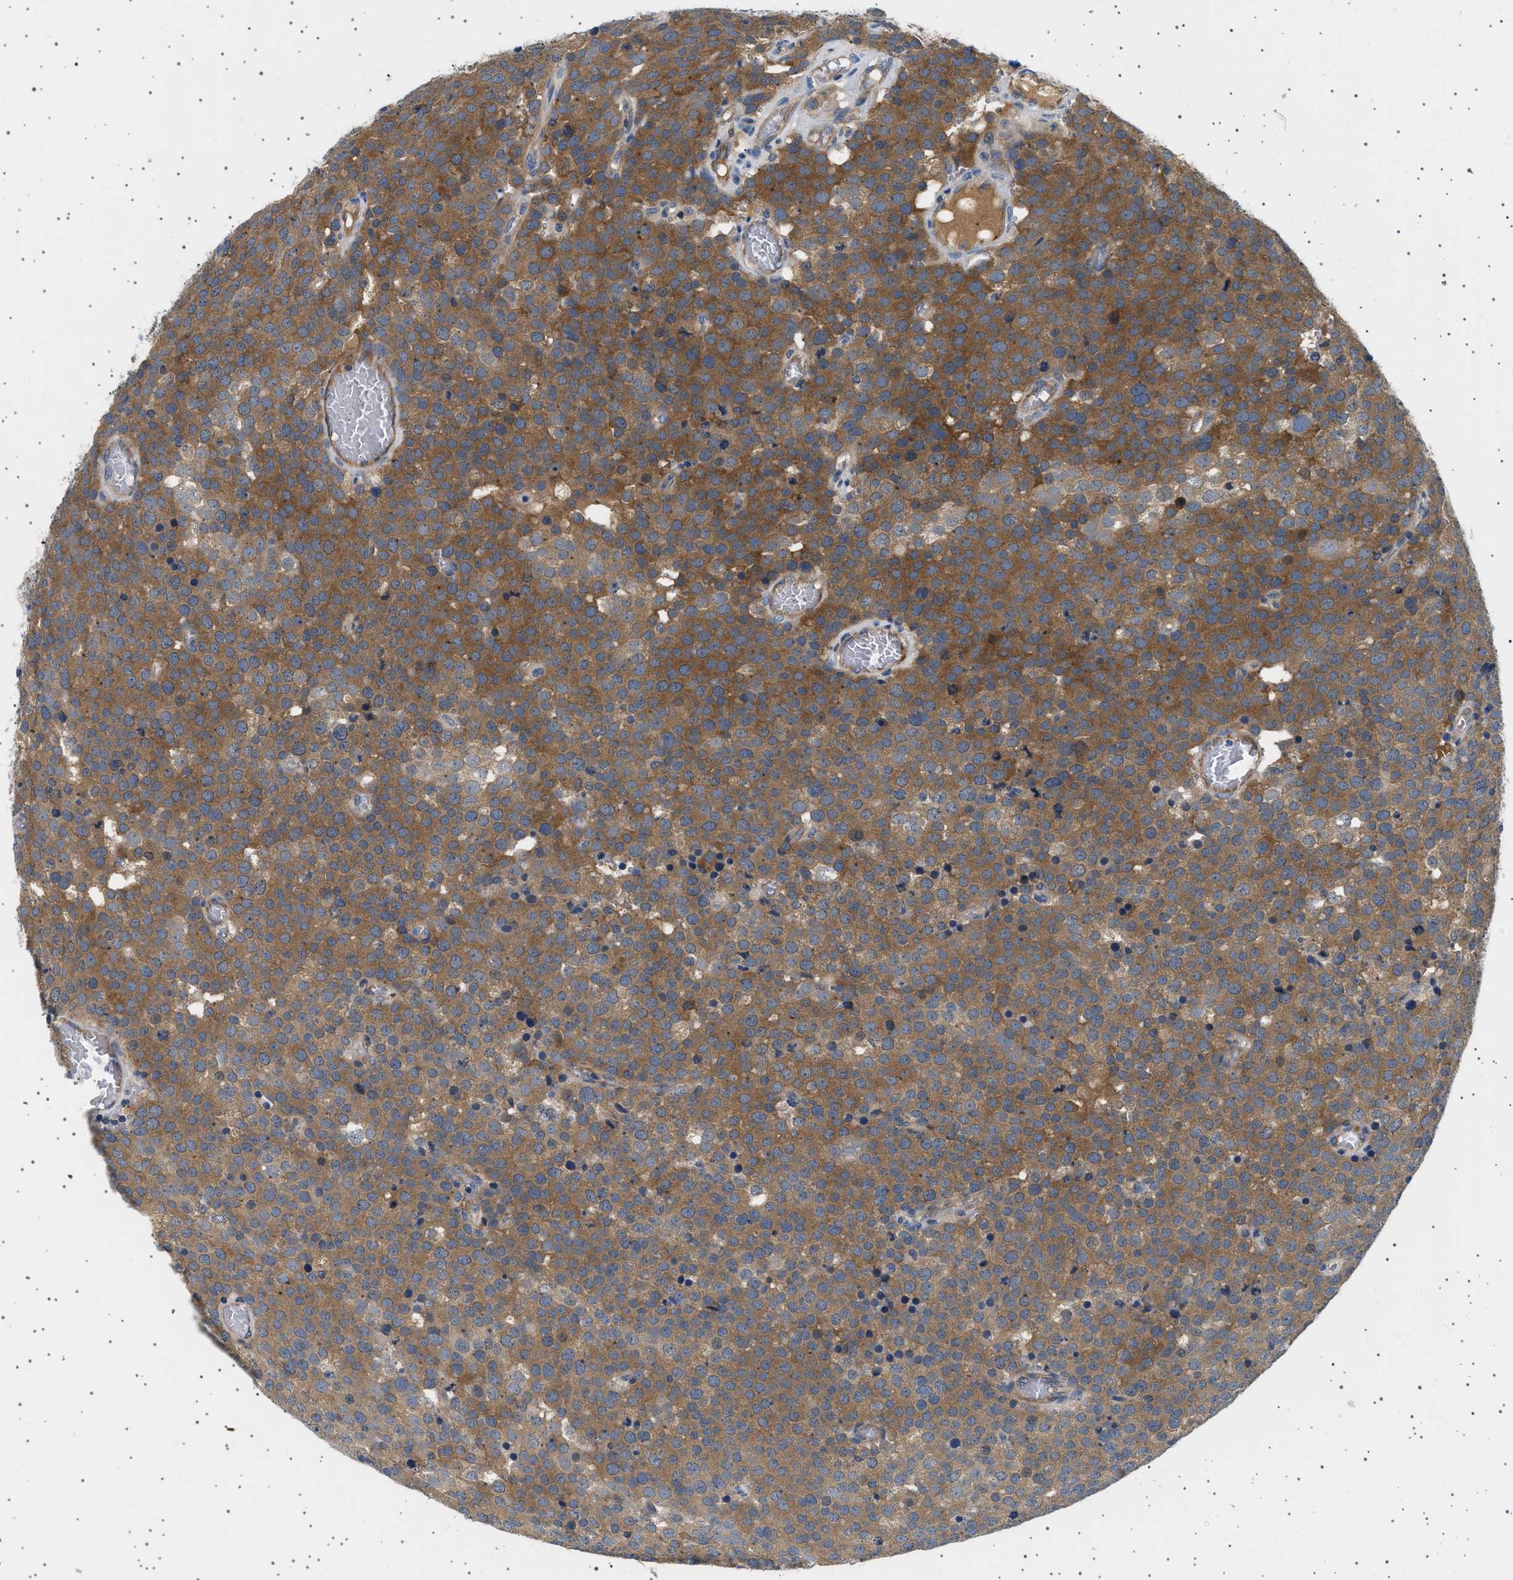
{"staining": {"intensity": "strong", "quantity": ">75%", "location": "cytoplasmic/membranous"}, "tissue": "testis cancer", "cell_type": "Tumor cells", "image_type": "cancer", "snomed": [{"axis": "morphology", "description": "Normal tissue, NOS"}, {"axis": "morphology", "description": "Seminoma, NOS"}, {"axis": "topography", "description": "Testis"}], "caption": "Immunohistochemistry (IHC) (DAB) staining of testis cancer exhibits strong cytoplasmic/membranous protein staining in about >75% of tumor cells. (Brightfield microscopy of DAB IHC at high magnification).", "gene": "PLPP6", "patient": {"sex": "male", "age": 71}}